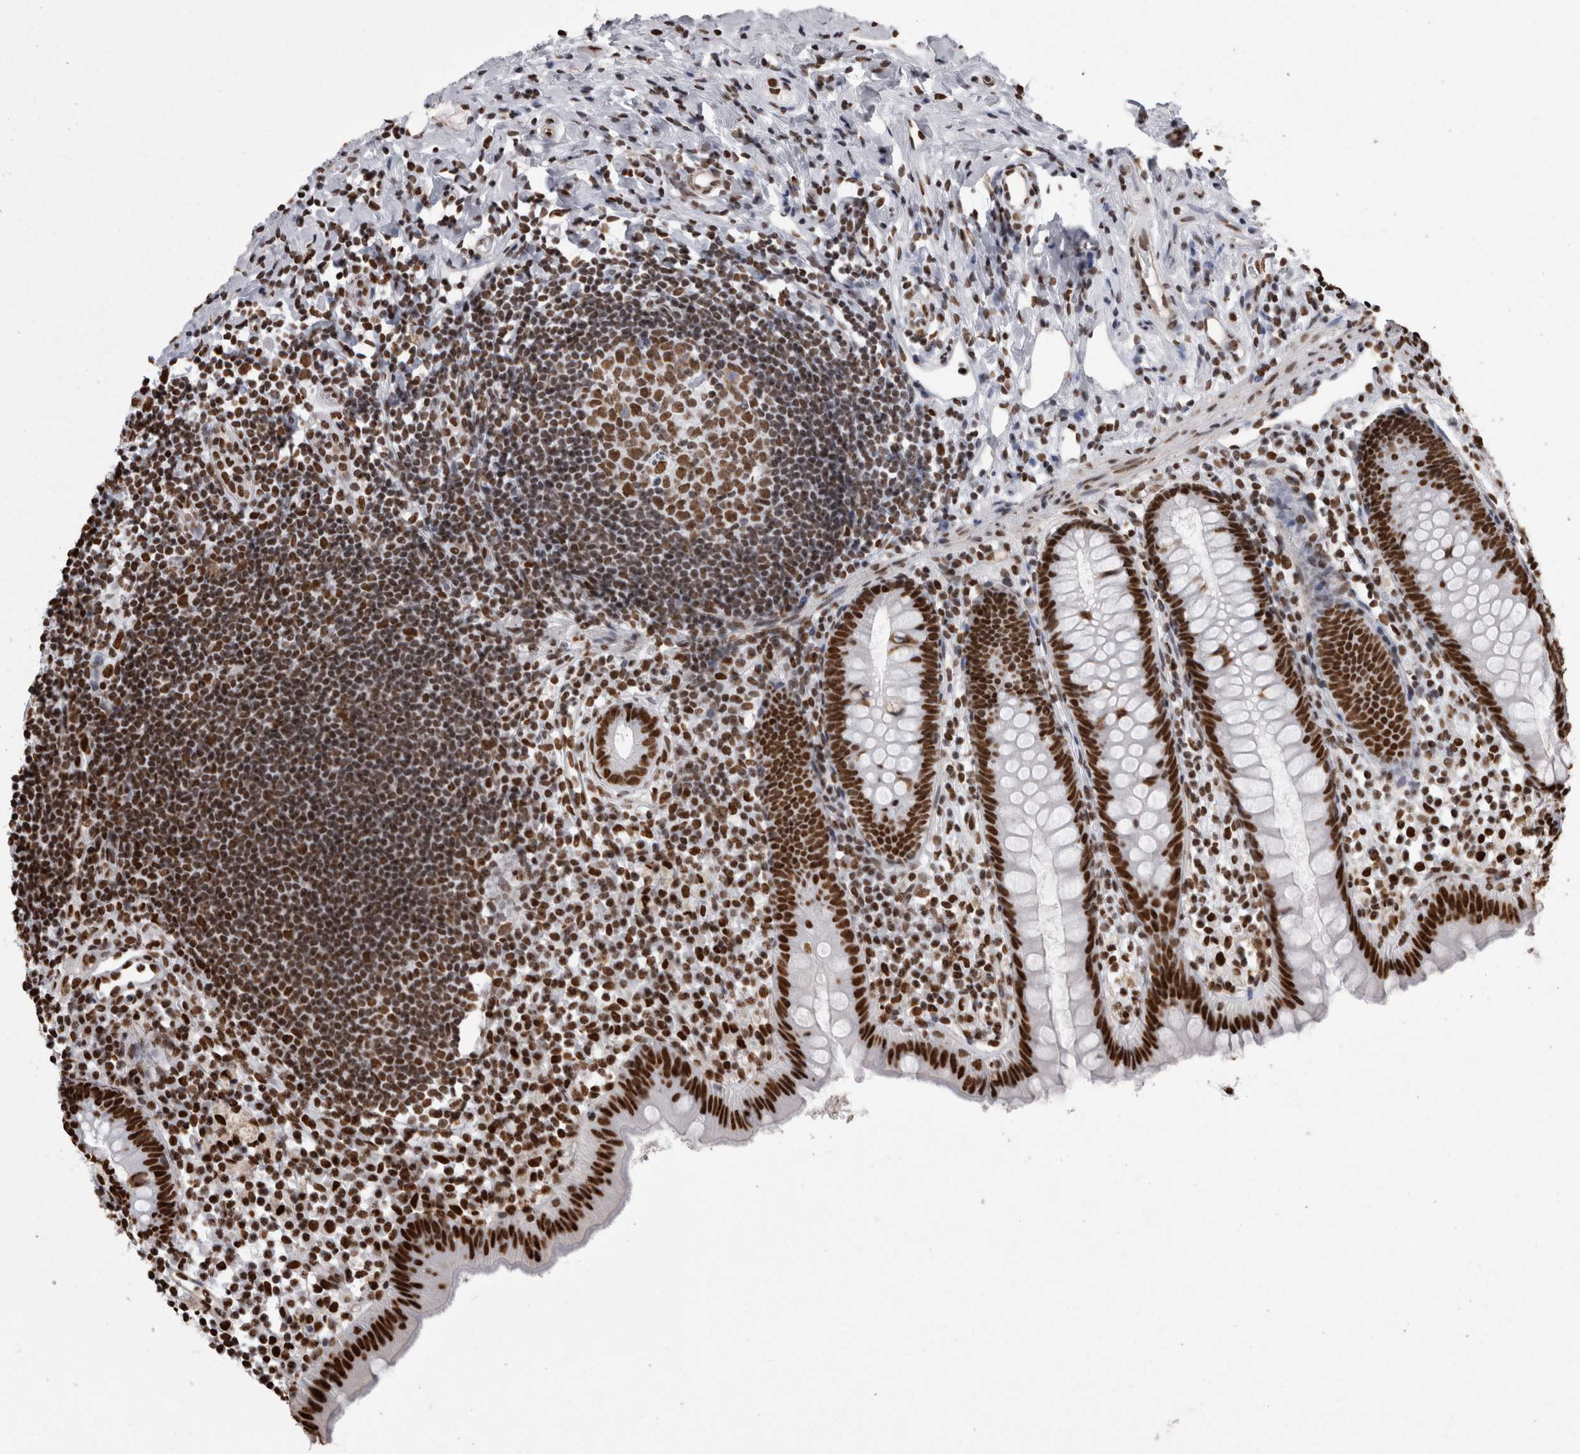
{"staining": {"intensity": "strong", "quantity": ">75%", "location": "nuclear"}, "tissue": "appendix", "cell_type": "Glandular cells", "image_type": "normal", "snomed": [{"axis": "morphology", "description": "Normal tissue, NOS"}, {"axis": "topography", "description": "Appendix"}], "caption": "Normal appendix demonstrates strong nuclear expression in approximately >75% of glandular cells.", "gene": "HNRNPM", "patient": {"sex": "female", "age": 20}}